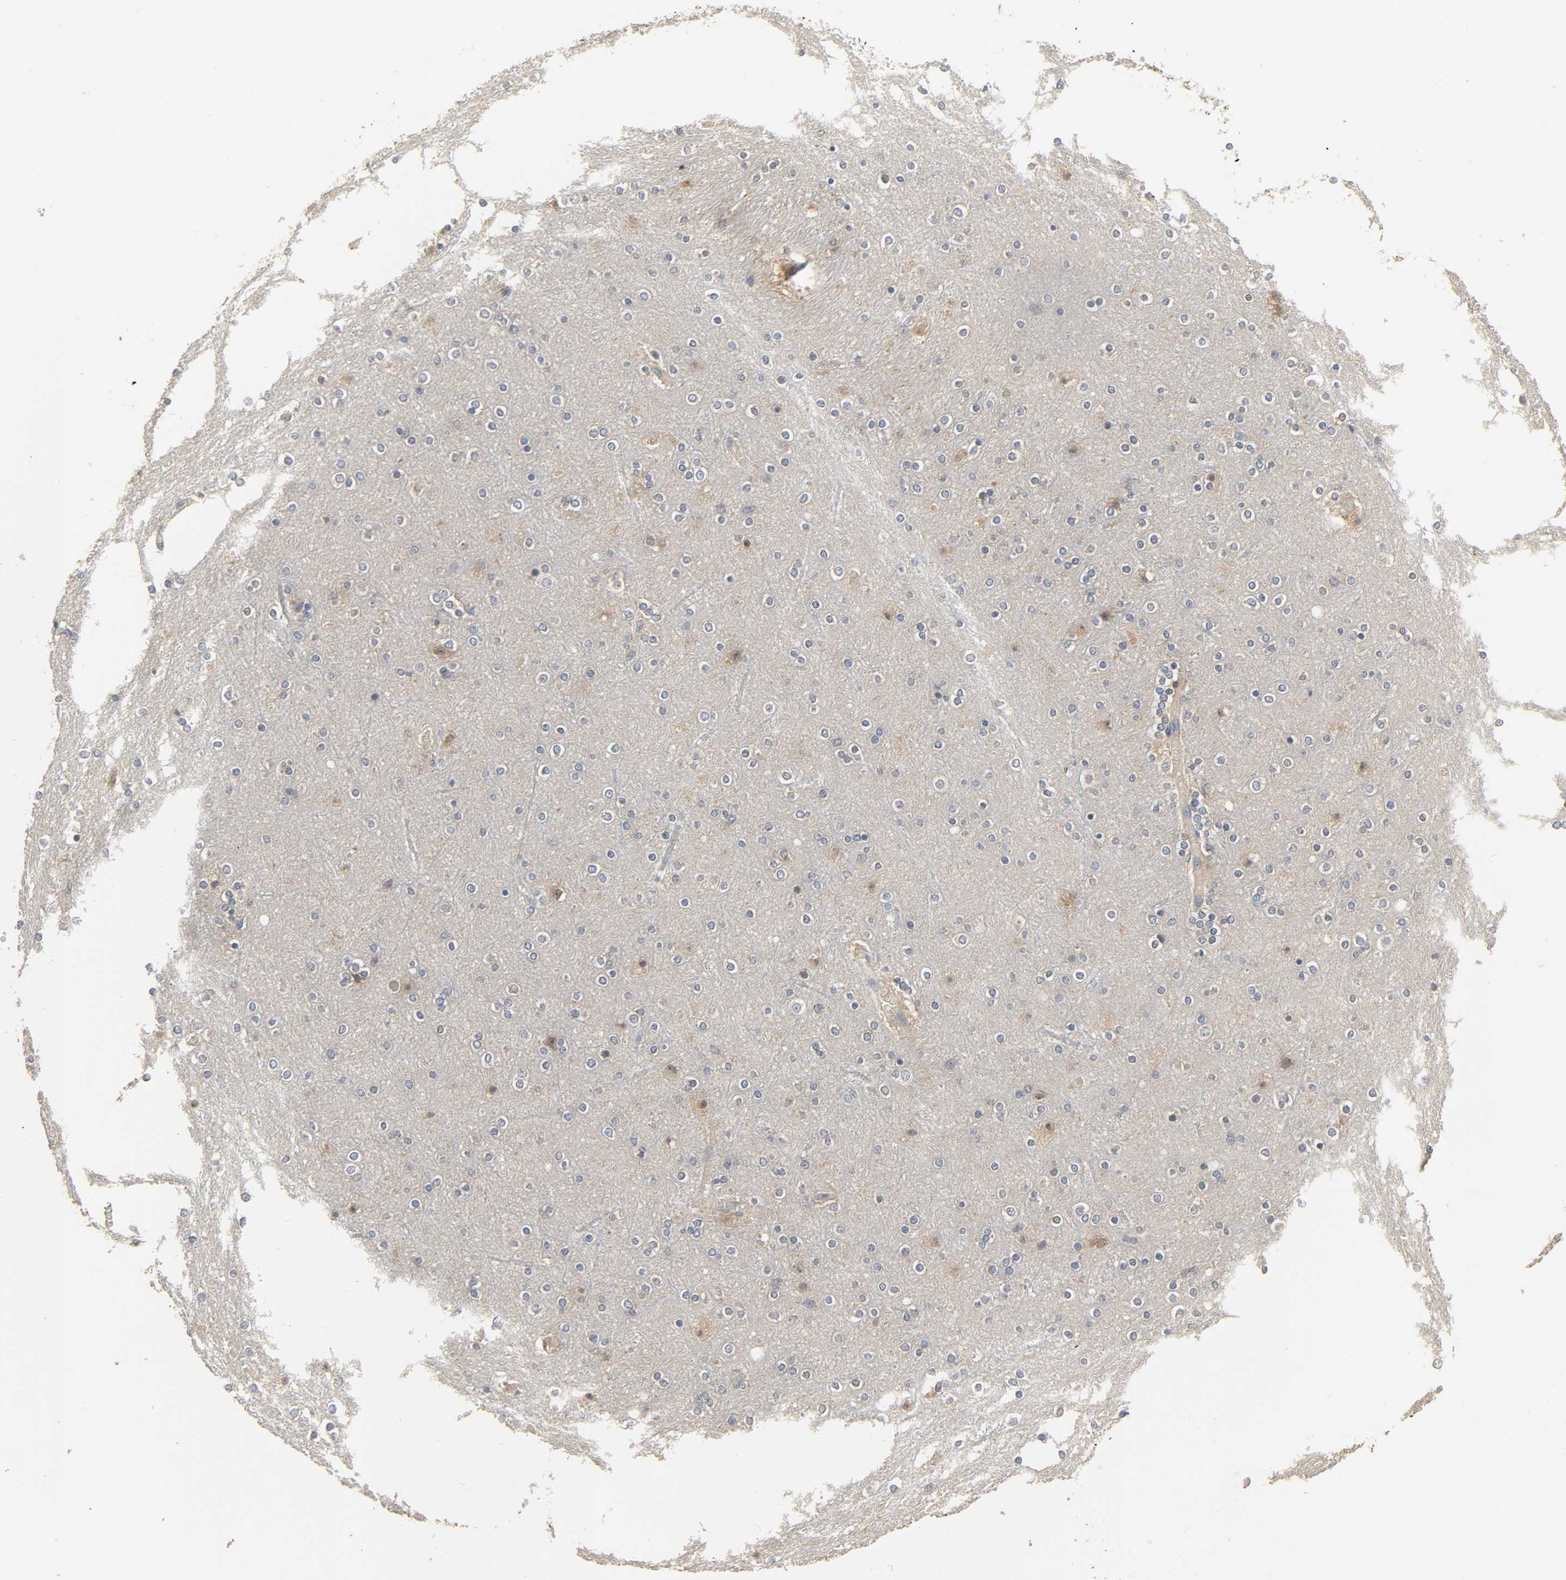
{"staining": {"intensity": "negative", "quantity": "none", "location": "none"}, "tissue": "cerebral cortex", "cell_type": "Endothelial cells", "image_type": "normal", "snomed": [{"axis": "morphology", "description": "Normal tissue, NOS"}, {"axis": "topography", "description": "Cerebral cortex"}], "caption": "DAB immunohistochemical staining of benign human cerebral cortex shows no significant expression in endothelial cells.", "gene": "PLEKHA2", "patient": {"sex": "female", "age": 54}}